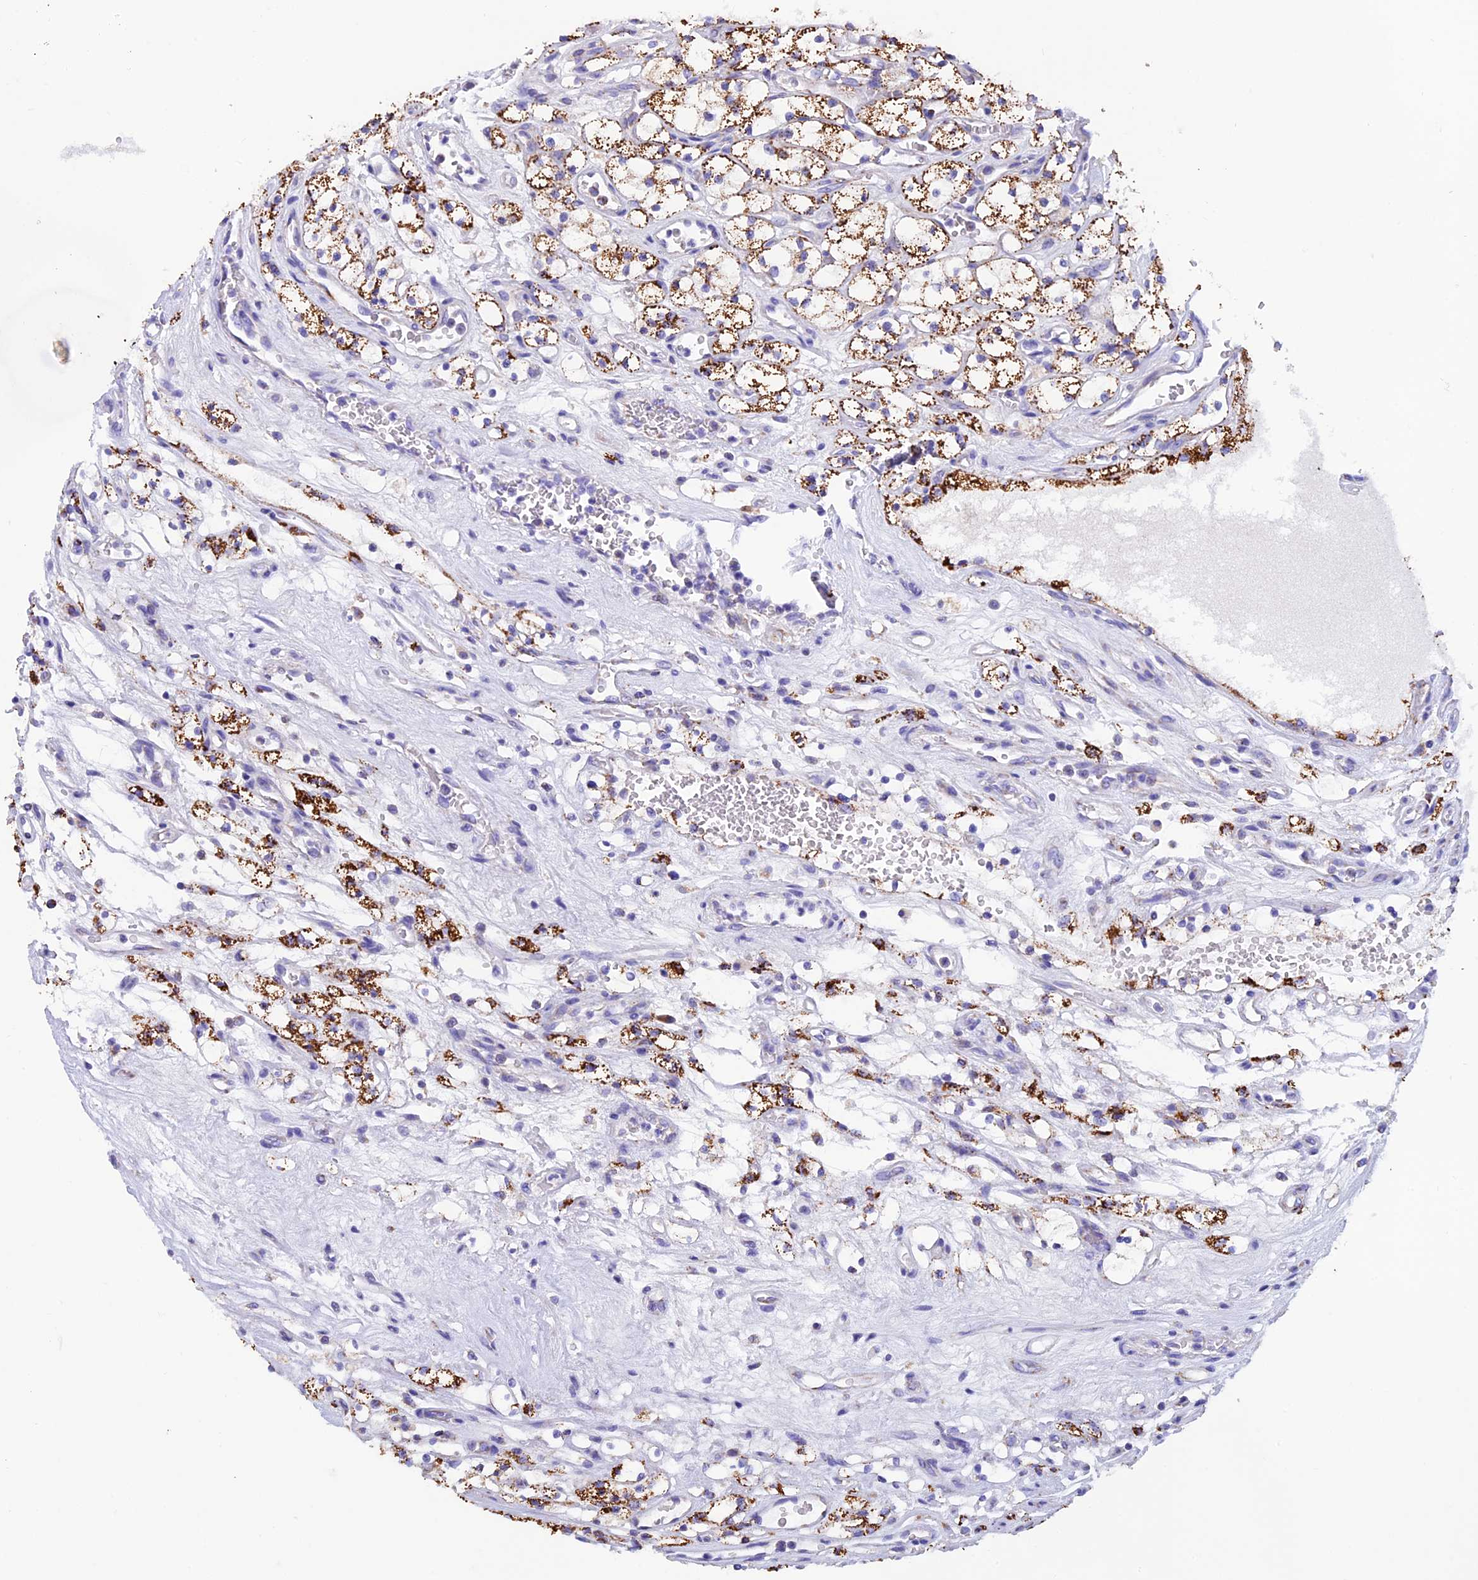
{"staining": {"intensity": "moderate", "quantity": ">75%", "location": "cytoplasmic/membranous"}, "tissue": "renal cancer", "cell_type": "Tumor cells", "image_type": "cancer", "snomed": [{"axis": "morphology", "description": "Adenocarcinoma, NOS"}, {"axis": "topography", "description": "Kidney"}], "caption": "Renal cancer (adenocarcinoma) was stained to show a protein in brown. There is medium levels of moderate cytoplasmic/membranous expression in about >75% of tumor cells.", "gene": "SLC8B1", "patient": {"sex": "female", "age": 69}}